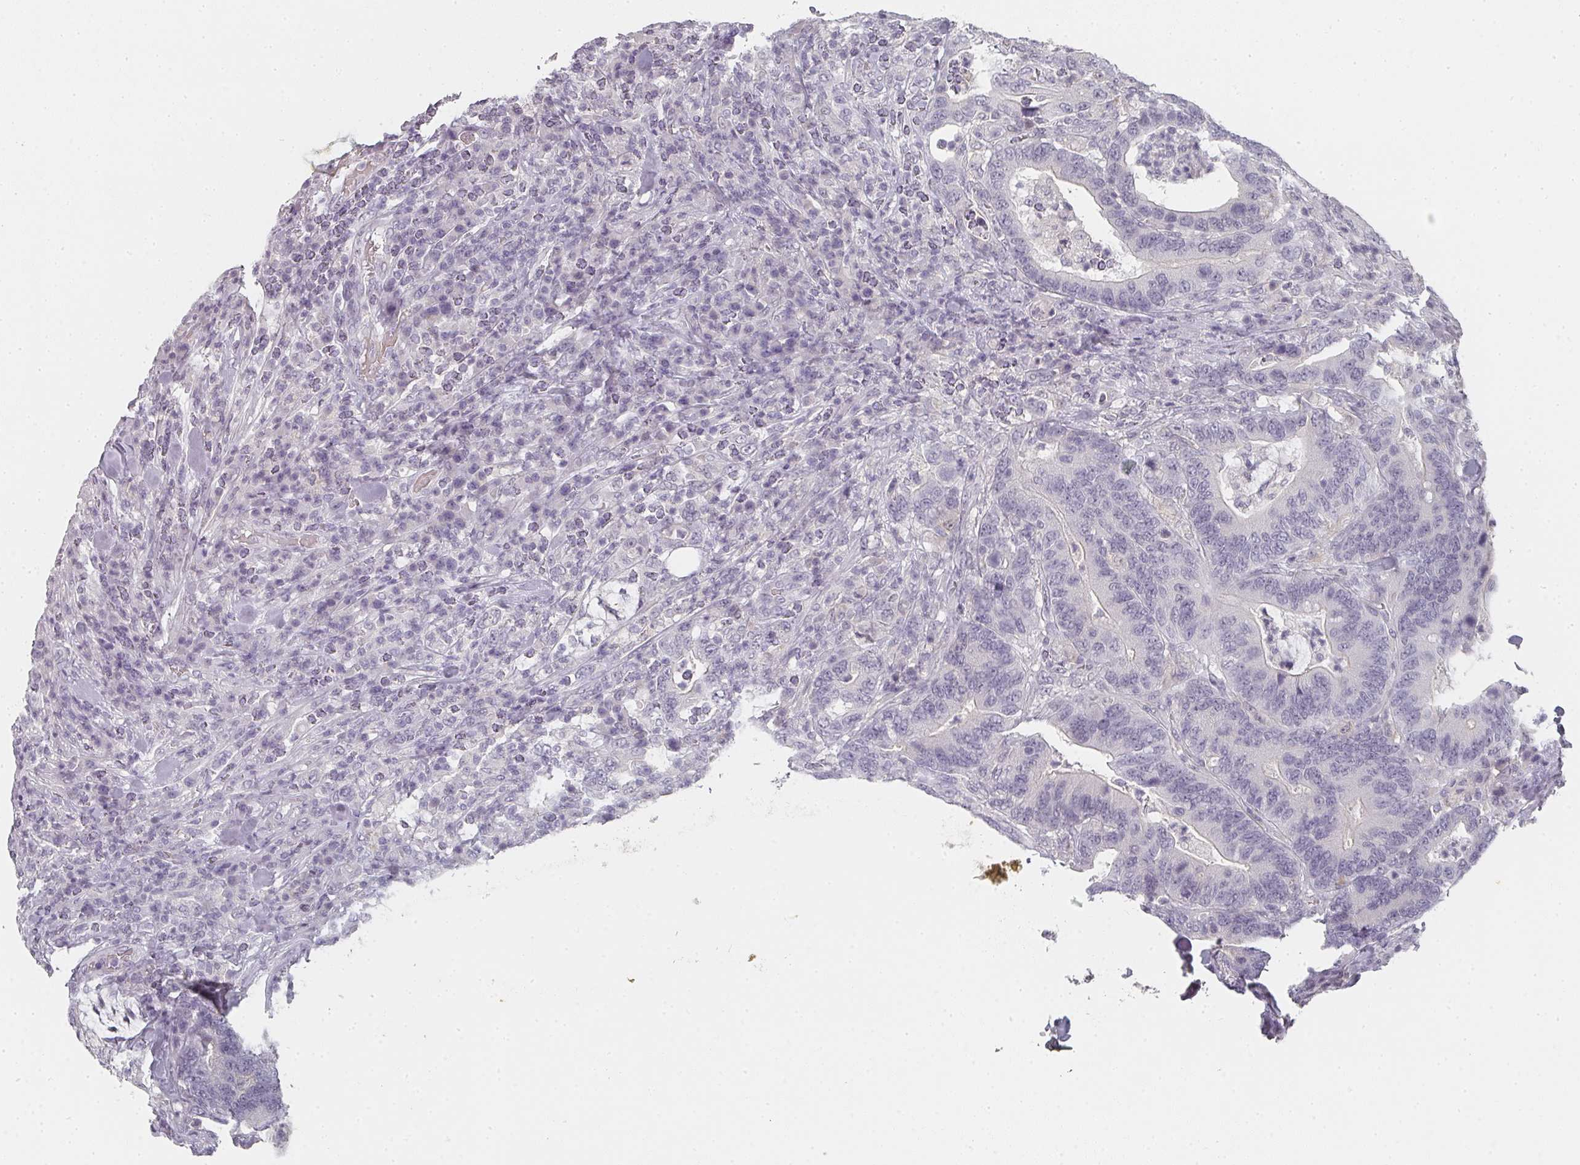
{"staining": {"intensity": "negative", "quantity": "none", "location": "none"}, "tissue": "colorectal cancer", "cell_type": "Tumor cells", "image_type": "cancer", "snomed": [{"axis": "morphology", "description": "Adenocarcinoma, NOS"}, {"axis": "topography", "description": "Colon"}], "caption": "There is no significant staining in tumor cells of colorectal adenocarcinoma.", "gene": "SHISA2", "patient": {"sex": "female", "age": 66}}